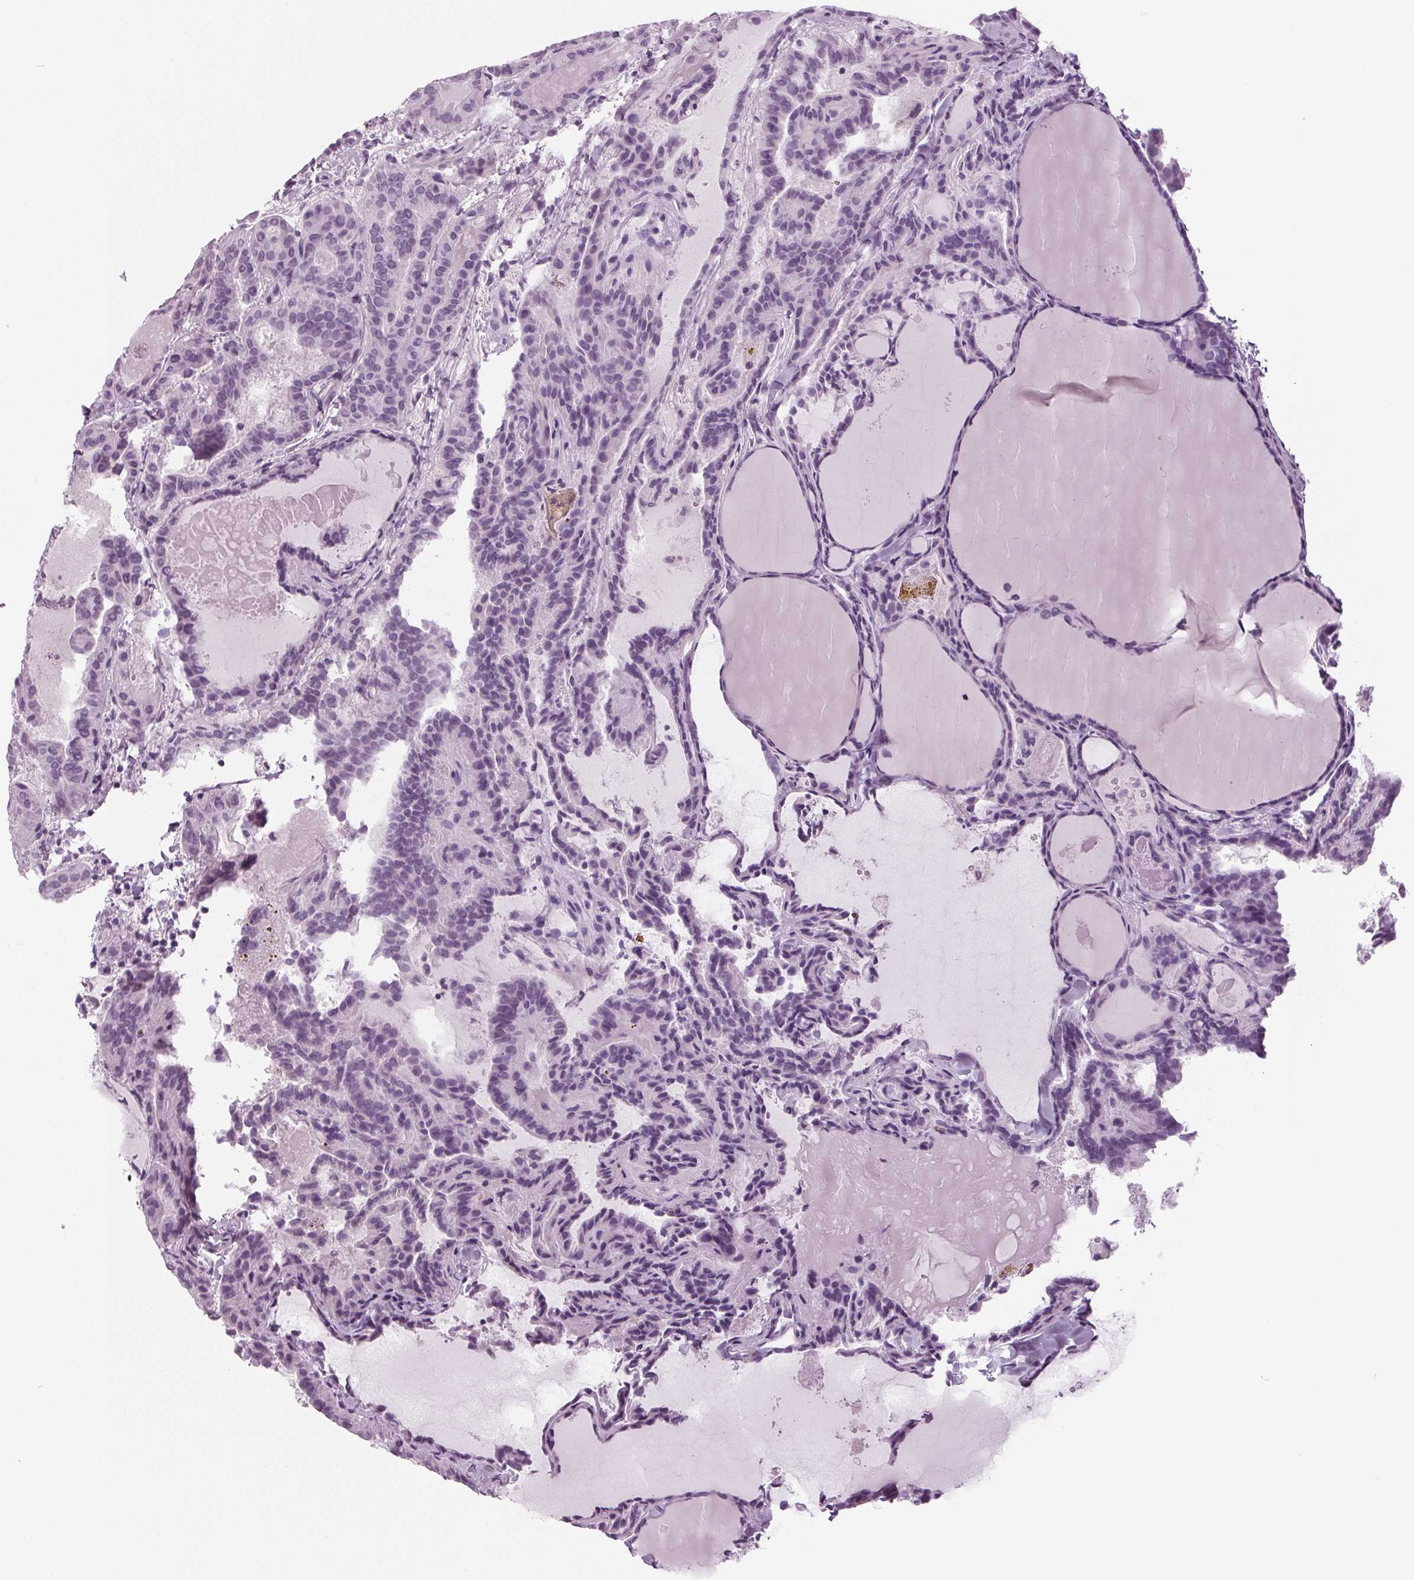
{"staining": {"intensity": "negative", "quantity": "none", "location": "none"}, "tissue": "thyroid cancer", "cell_type": "Tumor cells", "image_type": "cancer", "snomed": [{"axis": "morphology", "description": "Papillary adenocarcinoma, NOS"}, {"axis": "topography", "description": "Thyroid gland"}], "caption": "A micrograph of thyroid cancer (papillary adenocarcinoma) stained for a protein exhibits no brown staining in tumor cells.", "gene": "BHLHE22", "patient": {"sex": "female", "age": 46}}